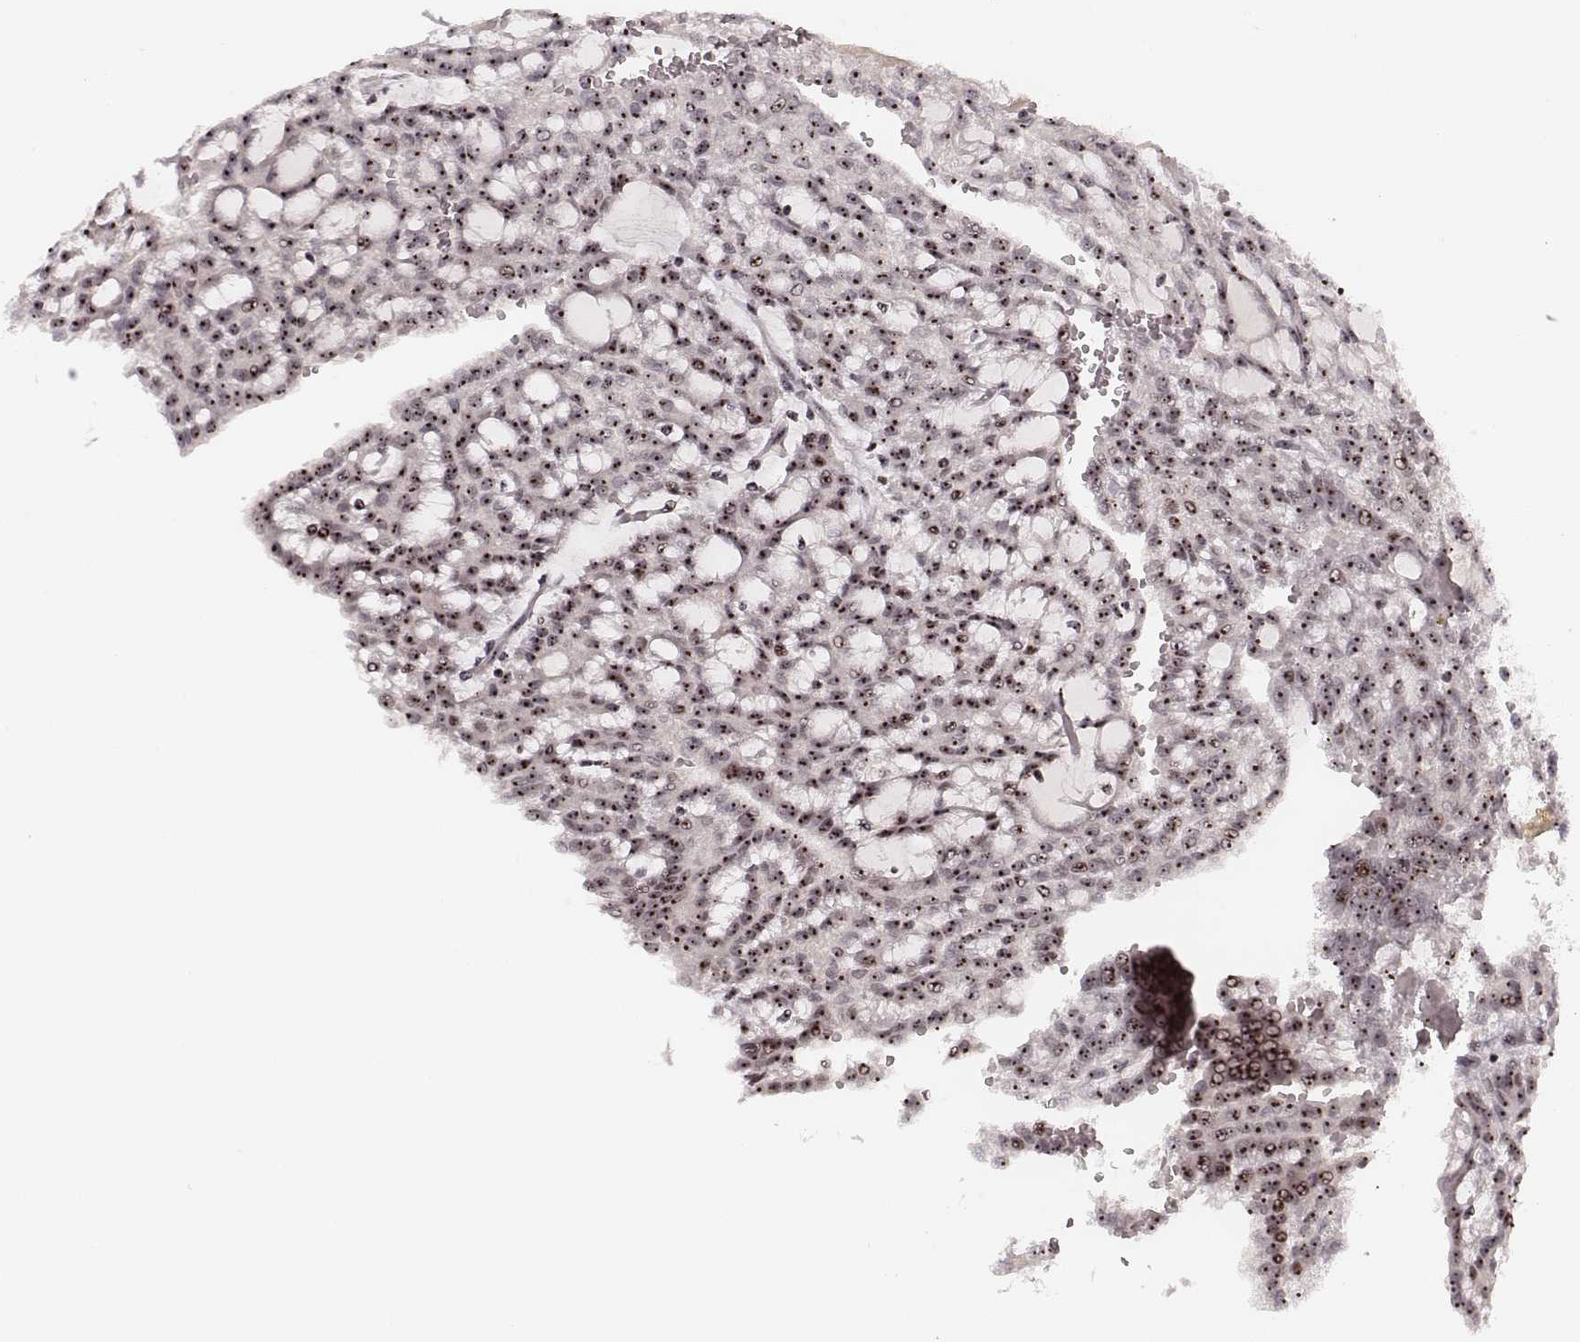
{"staining": {"intensity": "moderate", "quantity": ">75%", "location": "nuclear"}, "tissue": "renal cancer", "cell_type": "Tumor cells", "image_type": "cancer", "snomed": [{"axis": "morphology", "description": "Adenocarcinoma, NOS"}, {"axis": "topography", "description": "Kidney"}], "caption": "Protein expression analysis of human renal cancer (adenocarcinoma) reveals moderate nuclear positivity in about >75% of tumor cells. The protein of interest is stained brown, and the nuclei are stained in blue (DAB IHC with brightfield microscopy, high magnification).", "gene": "NOP56", "patient": {"sex": "male", "age": 63}}